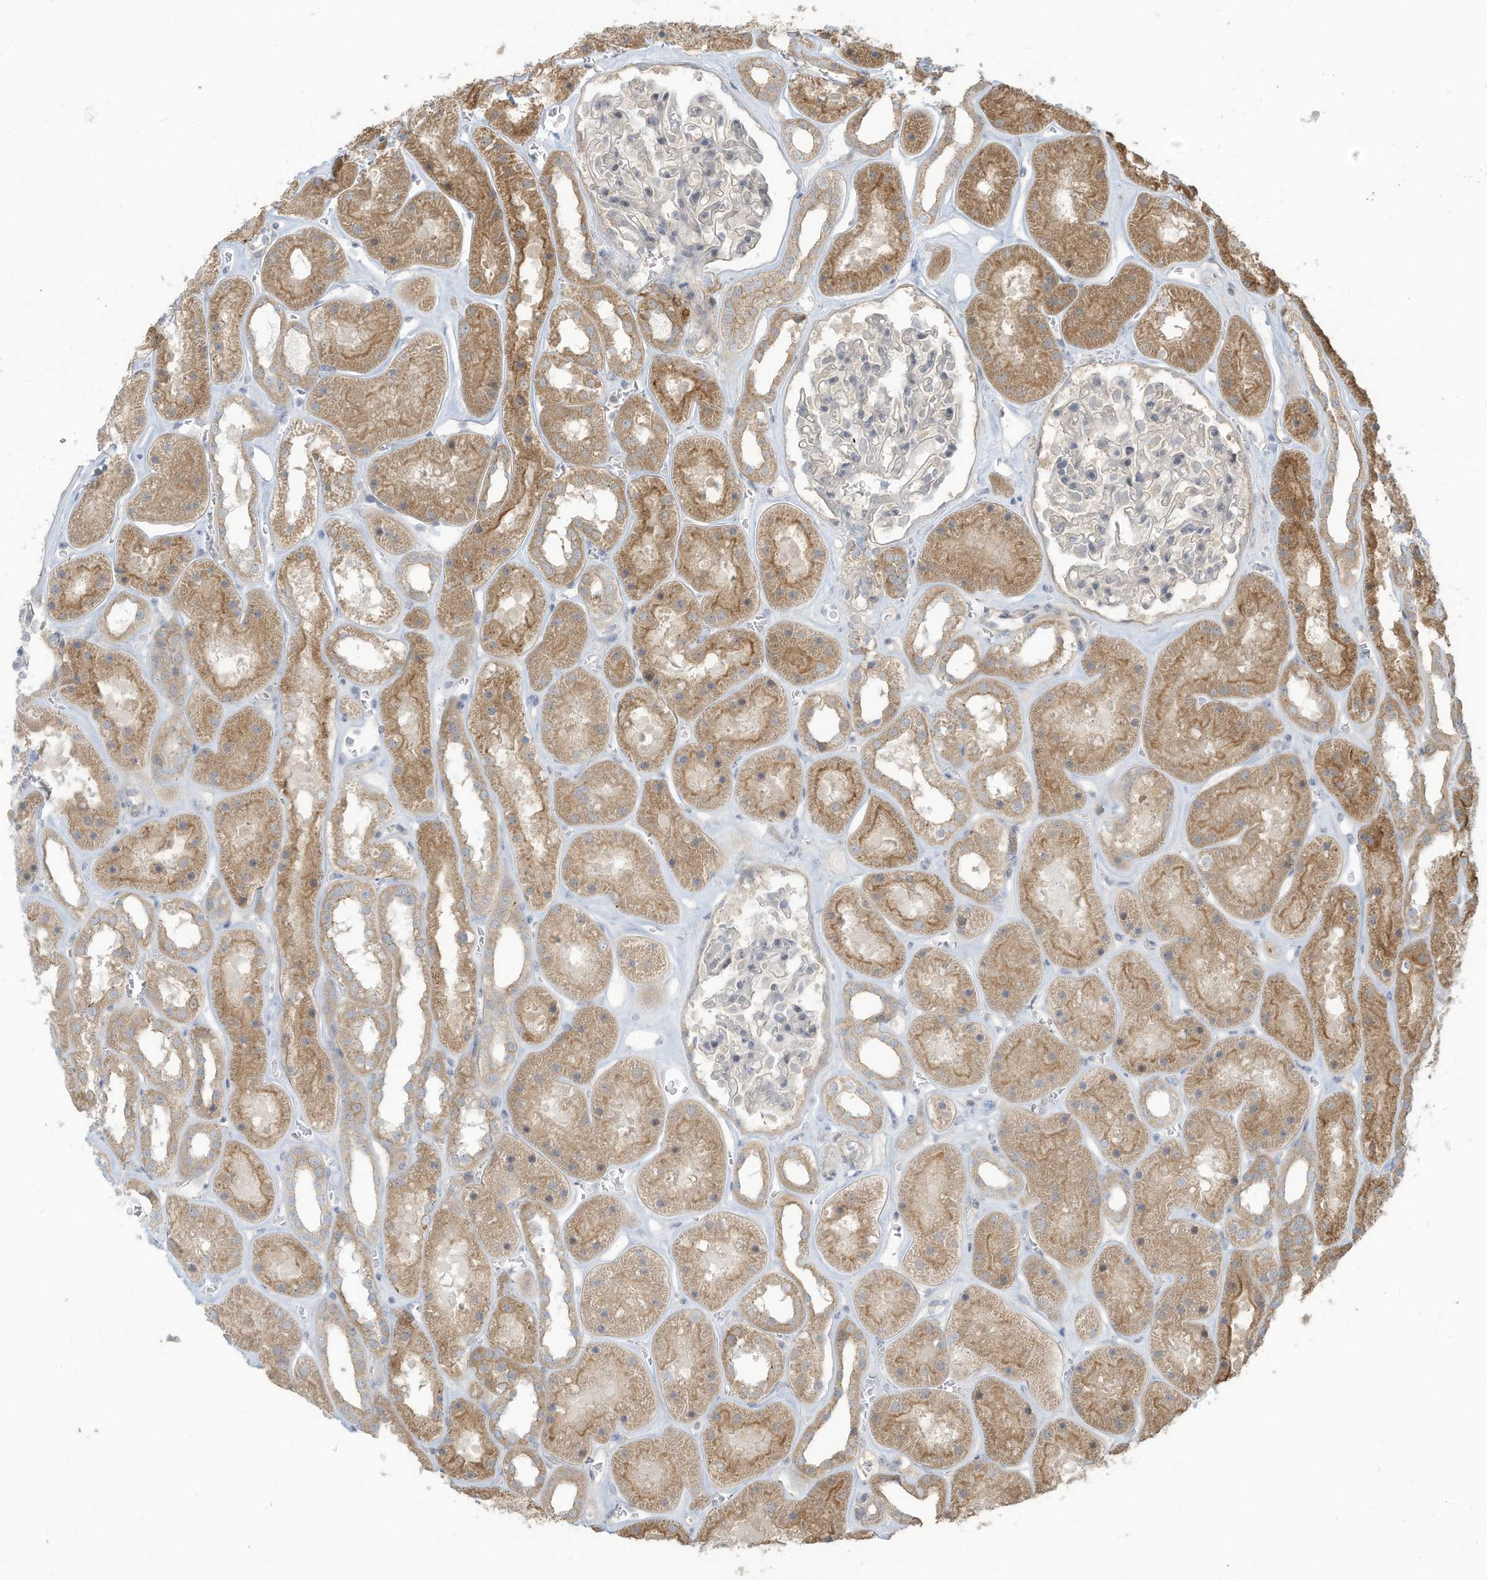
{"staining": {"intensity": "negative", "quantity": "none", "location": "none"}, "tissue": "kidney", "cell_type": "Cells in glomeruli", "image_type": "normal", "snomed": [{"axis": "morphology", "description": "Normal tissue, NOS"}, {"axis": "topography", "description": "Kidney"}], "caption": "IHC micrograph of normal kidney stained for a protein (brown), which reveals no positivity in cells in glomeruli.", "gene": "MAGIX", "patient": {"sex": "female", "age": 41}}